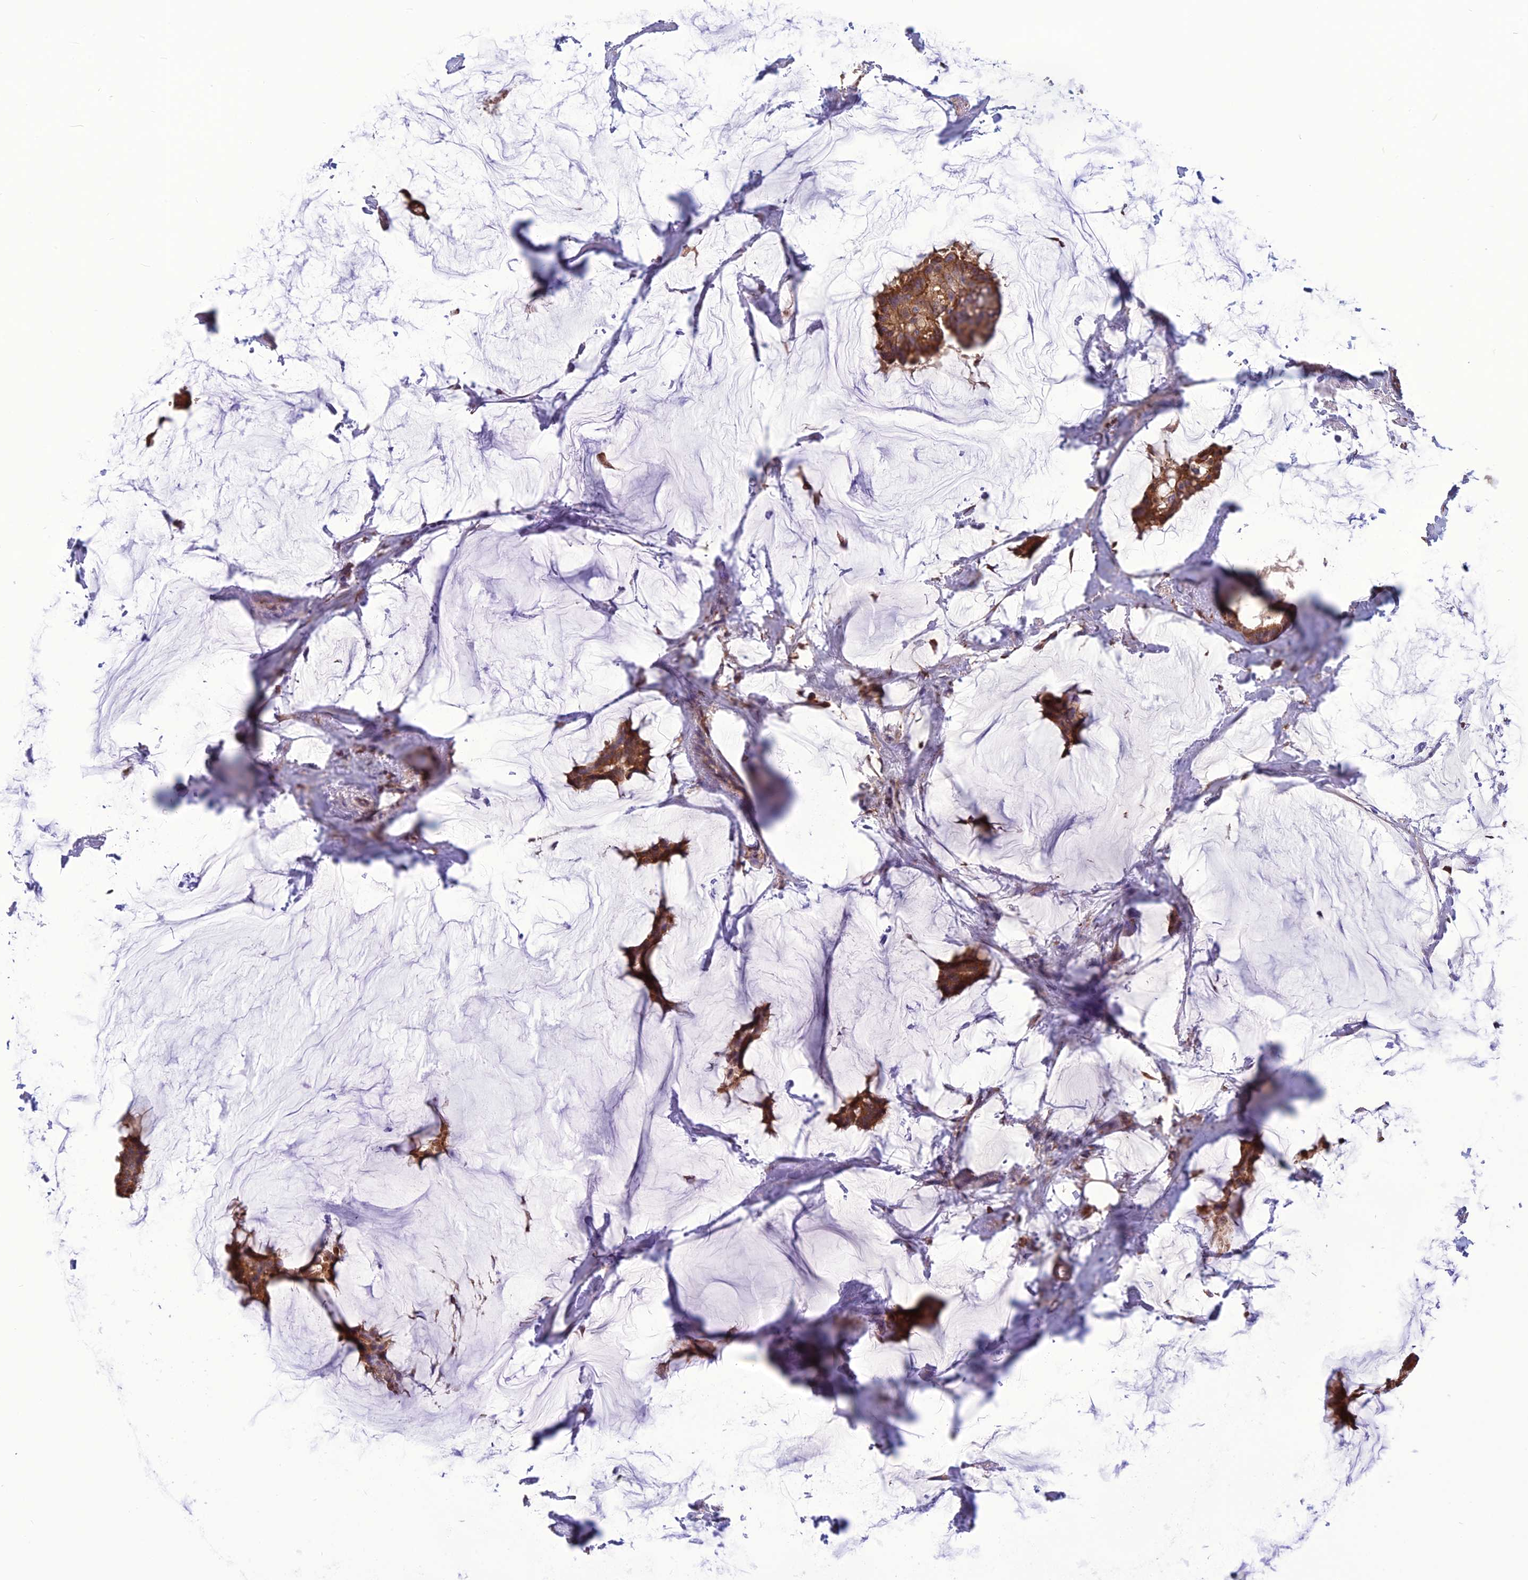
{"staining": {"intensity": "strong", "quantity": ">75%", "location": "cytoplasmic/membranous"}, "tissue": "breast cancer", "cell_type": "Tumor cells", "image_type": "cancer", "snomed": [{"axis": "morphology", "description": "Duct carcinoma"}, {"axis": "topography", "description": "Breast"}], "caption": "Breast infiltrating ductal carcinoma was stained to show a protein in brown. There is high levels of strong cytoplasmic/membranous staining in approximately >75% of tumor cells.", "gene": "SPG21", "patient": {"sex": "female", "age": 93}}